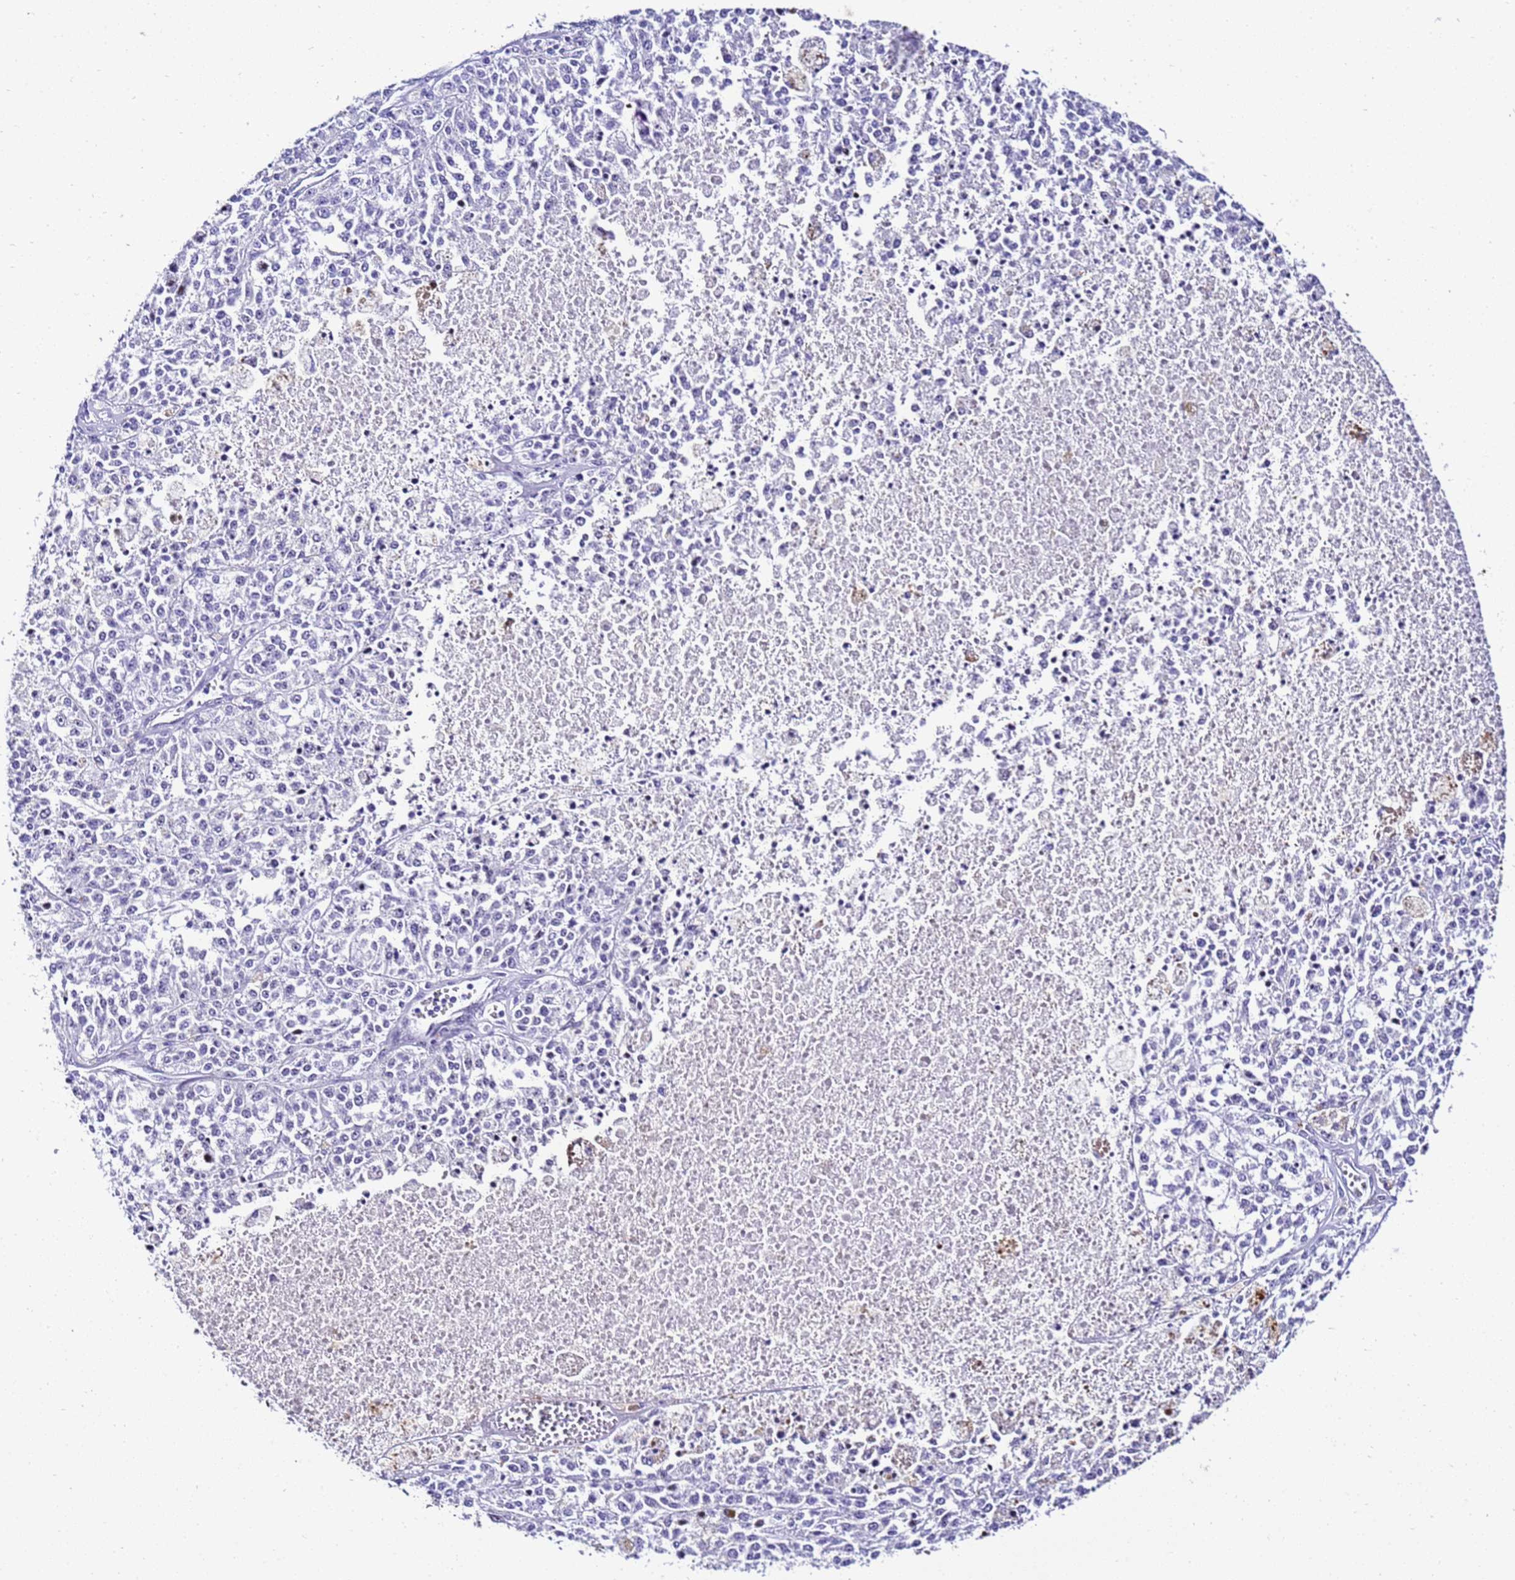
{"staining": {"intensity": "negative", "quantity": "none", "location": "none"}, "tissue": "melanoma", "cell_type": "Tumor cells", "image_type": "cancer", "snomed": [{"axis": "morphology", "description": "Malignant melanoma, NOS"}, {"axis": "topography", "description": "Skin"}], "caption": "Immunohistochemistry photomicrograph of malignant melanoma stained for a protein (brown), which exhibits no positivity in tumor cells.", "gene": "ZNF417", "patient": {"sex": "female", "age": 64}}